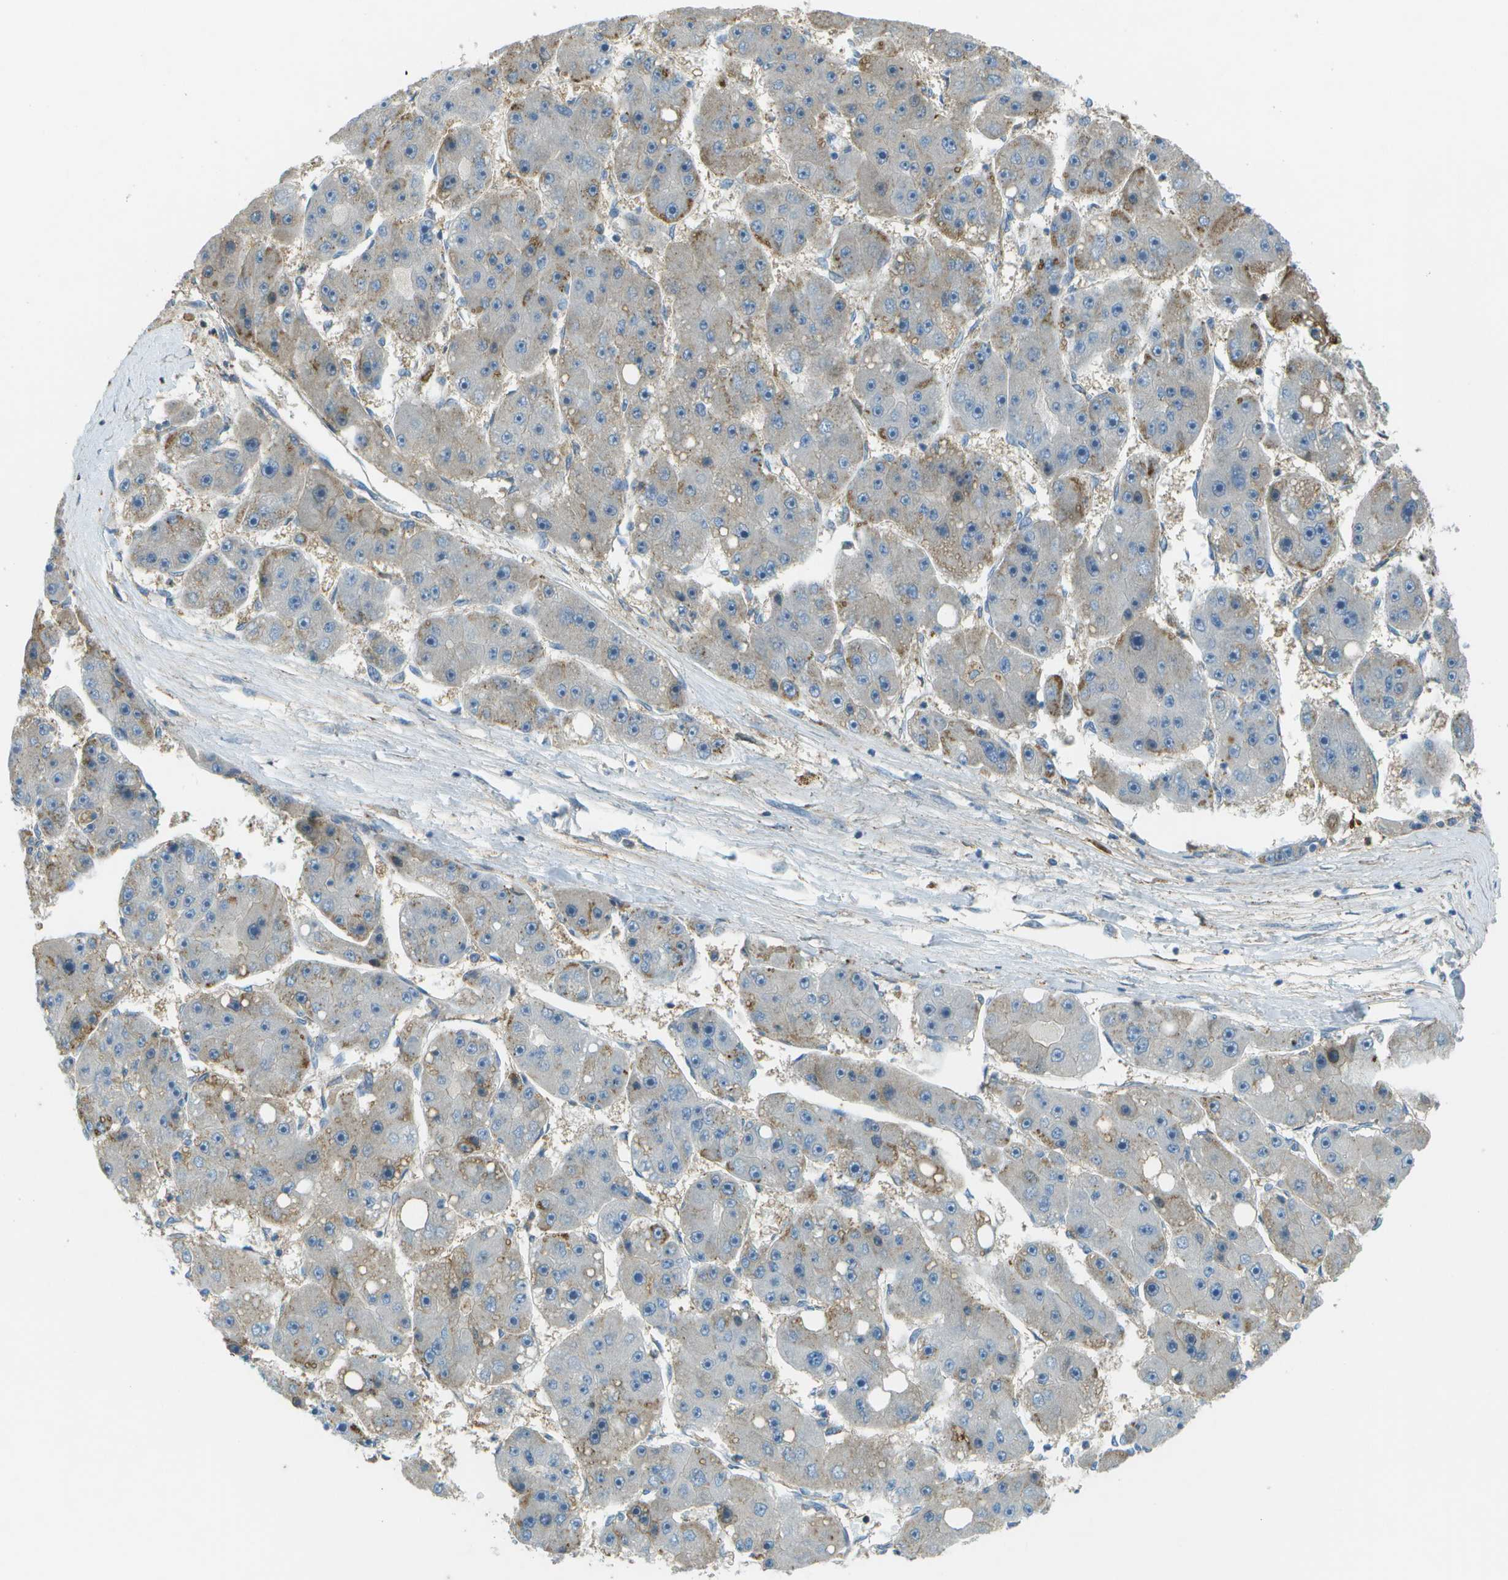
{"staining": {"intensity": "moderate", "quantity": "<25%", "location": "cytoplasmic/membranous"}, "tissue": "liver cancer", "cell_type": "Tumor cells", "image_type": "cancer", "snomed": [{"axis": "morphology", "description": "Carcinoma, Hepatocellular, NOS"}, {"axis": "topography", "description": "Liver"}], "caption": "The image exhibits immunohistochemical staining of liver hepatocellular carcinoma. There is moderate cytoplasmic/membranous expression is identified in approximately <25% of tumor cells. The staining was performed using DAB (3,3'-diaminobenzidine), with brown indicating positive protein expression. Nuclei are stained blue with hematoxylin.", "gene": "LRRC66", "patient": {"sex": "female", "age": 61}}